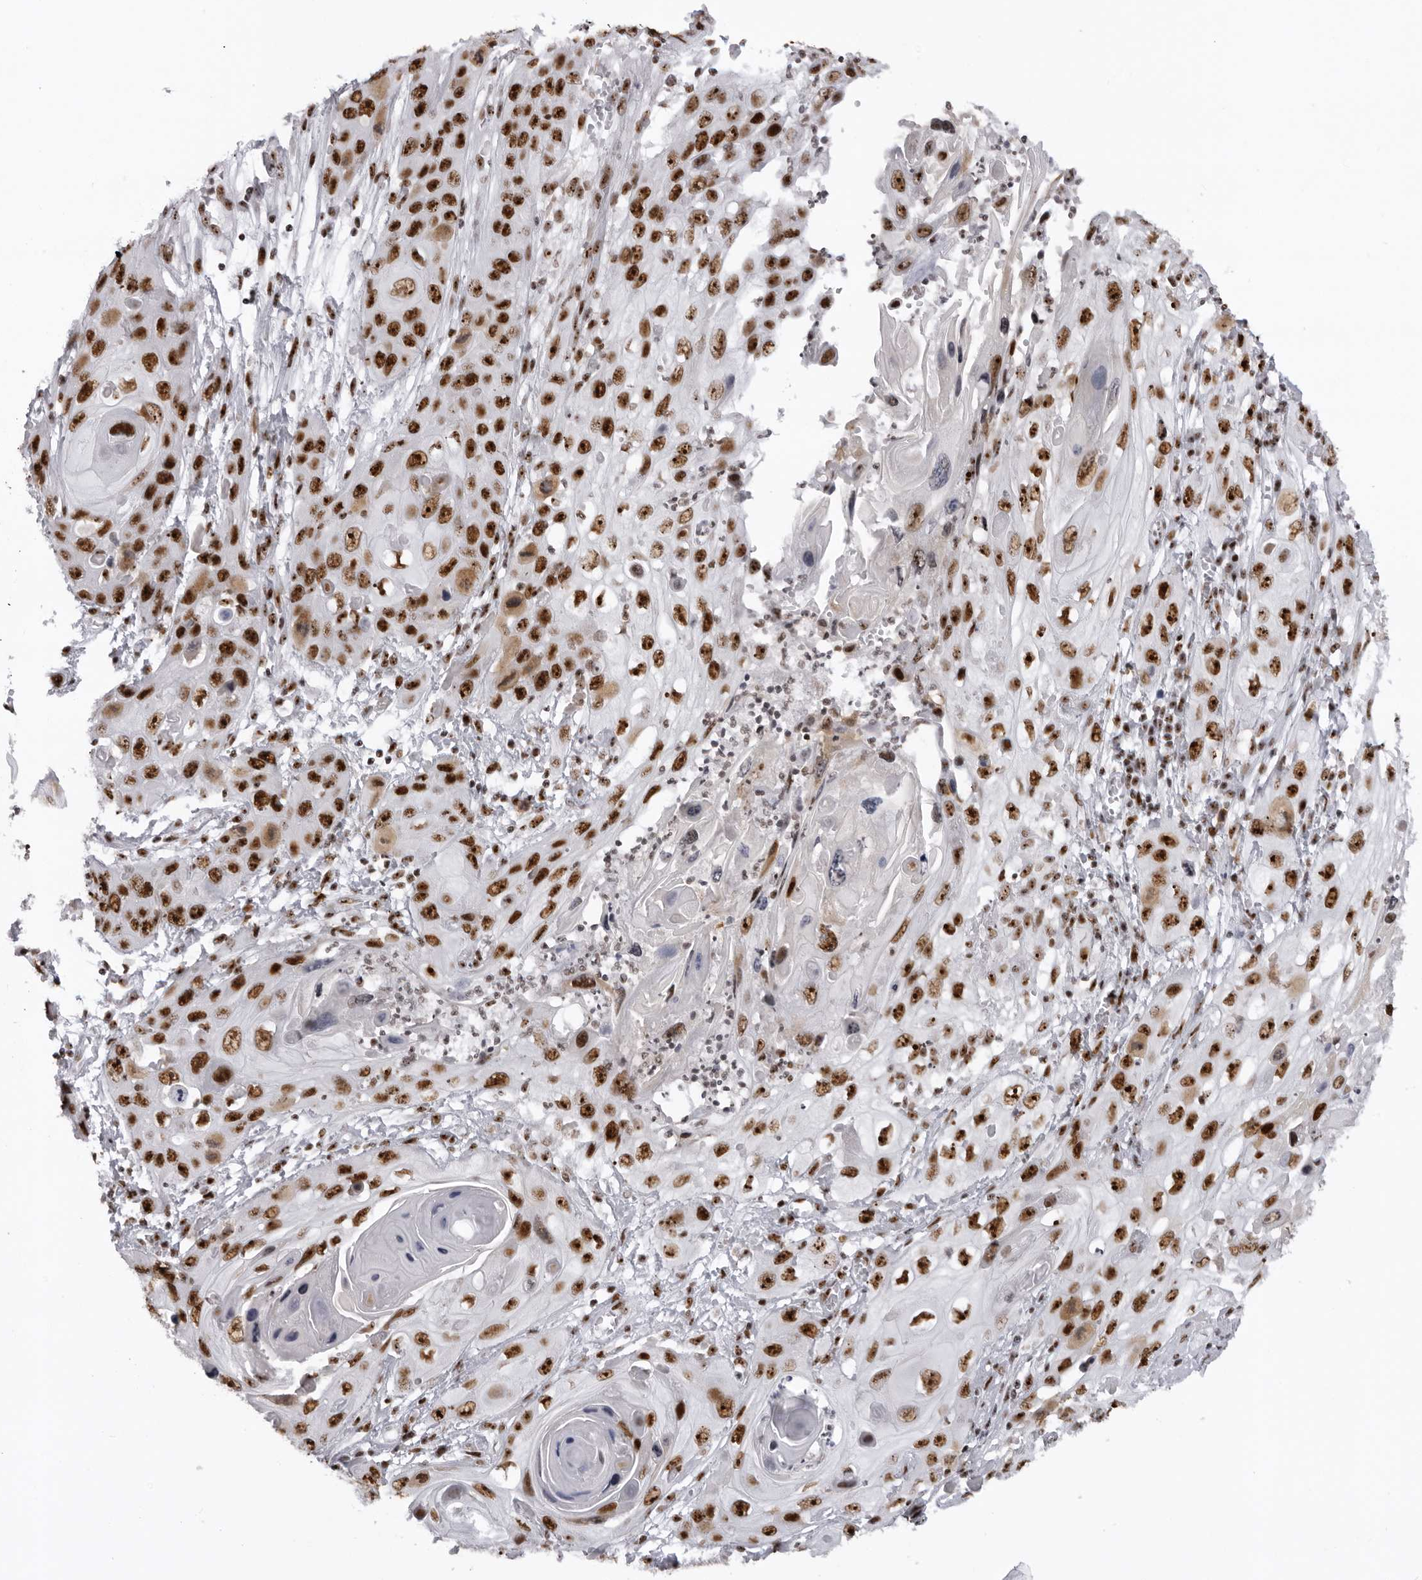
{"staining": {"intensity": "strong", "quantity": ">75%", "location": "nuclear"}, "tissue": "skin cancer", "cell_type": "Tumor cells", "image_type": "cancer", "snomed": [{"axis": "morphology", "description": "Squamous cell carcinoma, NOS"}, {"axis": "topography", "description": "Skin"}], "caption": "IHC histopathology image of skin squamous cell carcinoma stained for a protein (brown), which shows high levels of strong nuclear positivity in approximately >75% of tumor cells.", "gene": "DHX9", "patient": {"sex": "male", "age": 55}}